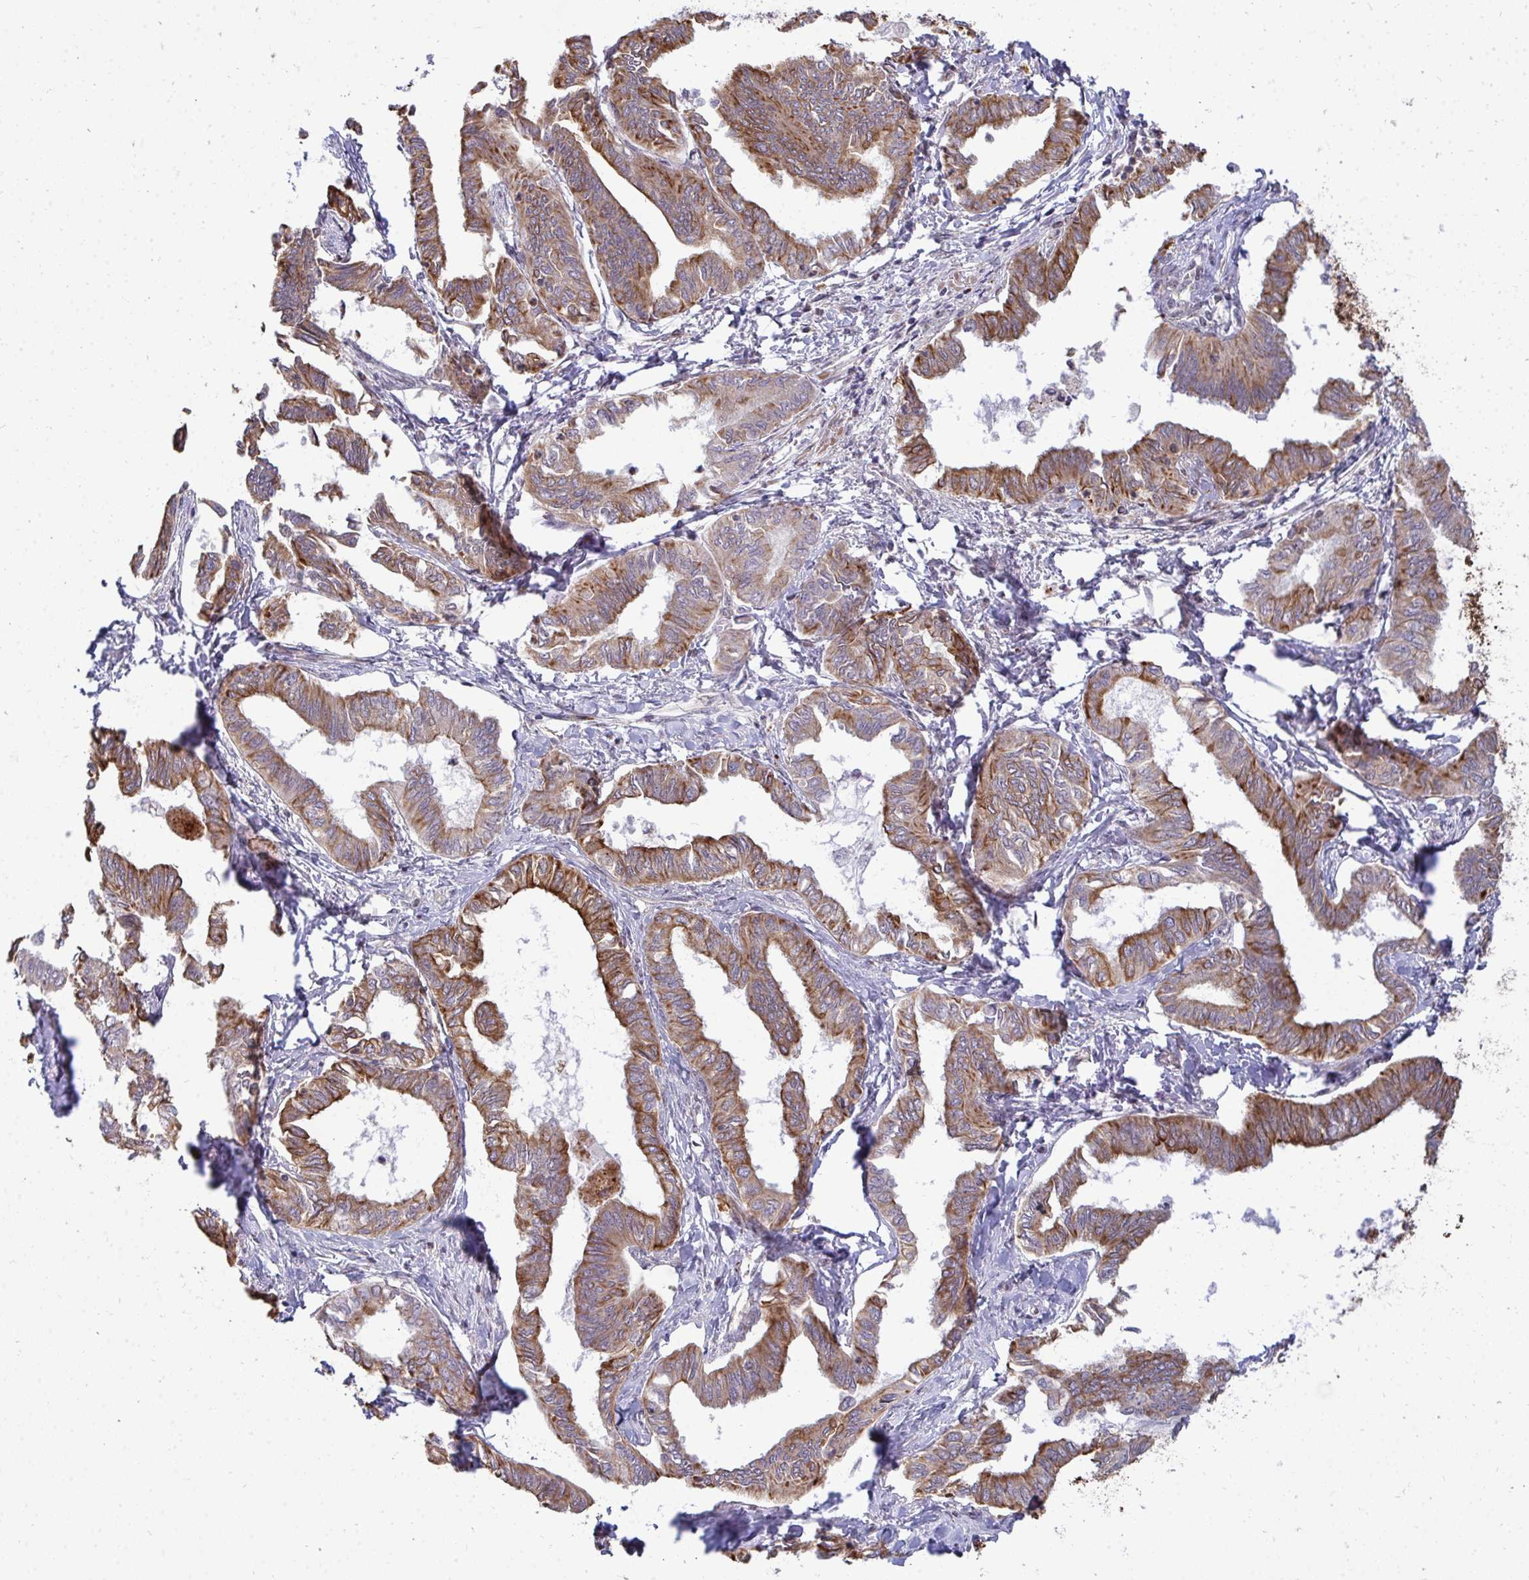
{"staining": {"intensity": "moderate", "quantity": ">75%", "location": "cytoplasmic/membranous"}, "tissue": "ovarian cancer", "cell_type": "Tumor cells", "image_type": "cancer", "snomed": [{"axis": "morphology", "description": "Carcinoma, endometroid"}, {"axis": "topography", "description": "Ovary"}], "caption": "Ovarian endometroid carcinoma was stained to show a protein in brown. There is medium levels of moderate cytoplasmic/membranous expression in about >75% of tumor cells.", "gene": "TRIM44", "patient": {"sex": "female", "age": 70}}